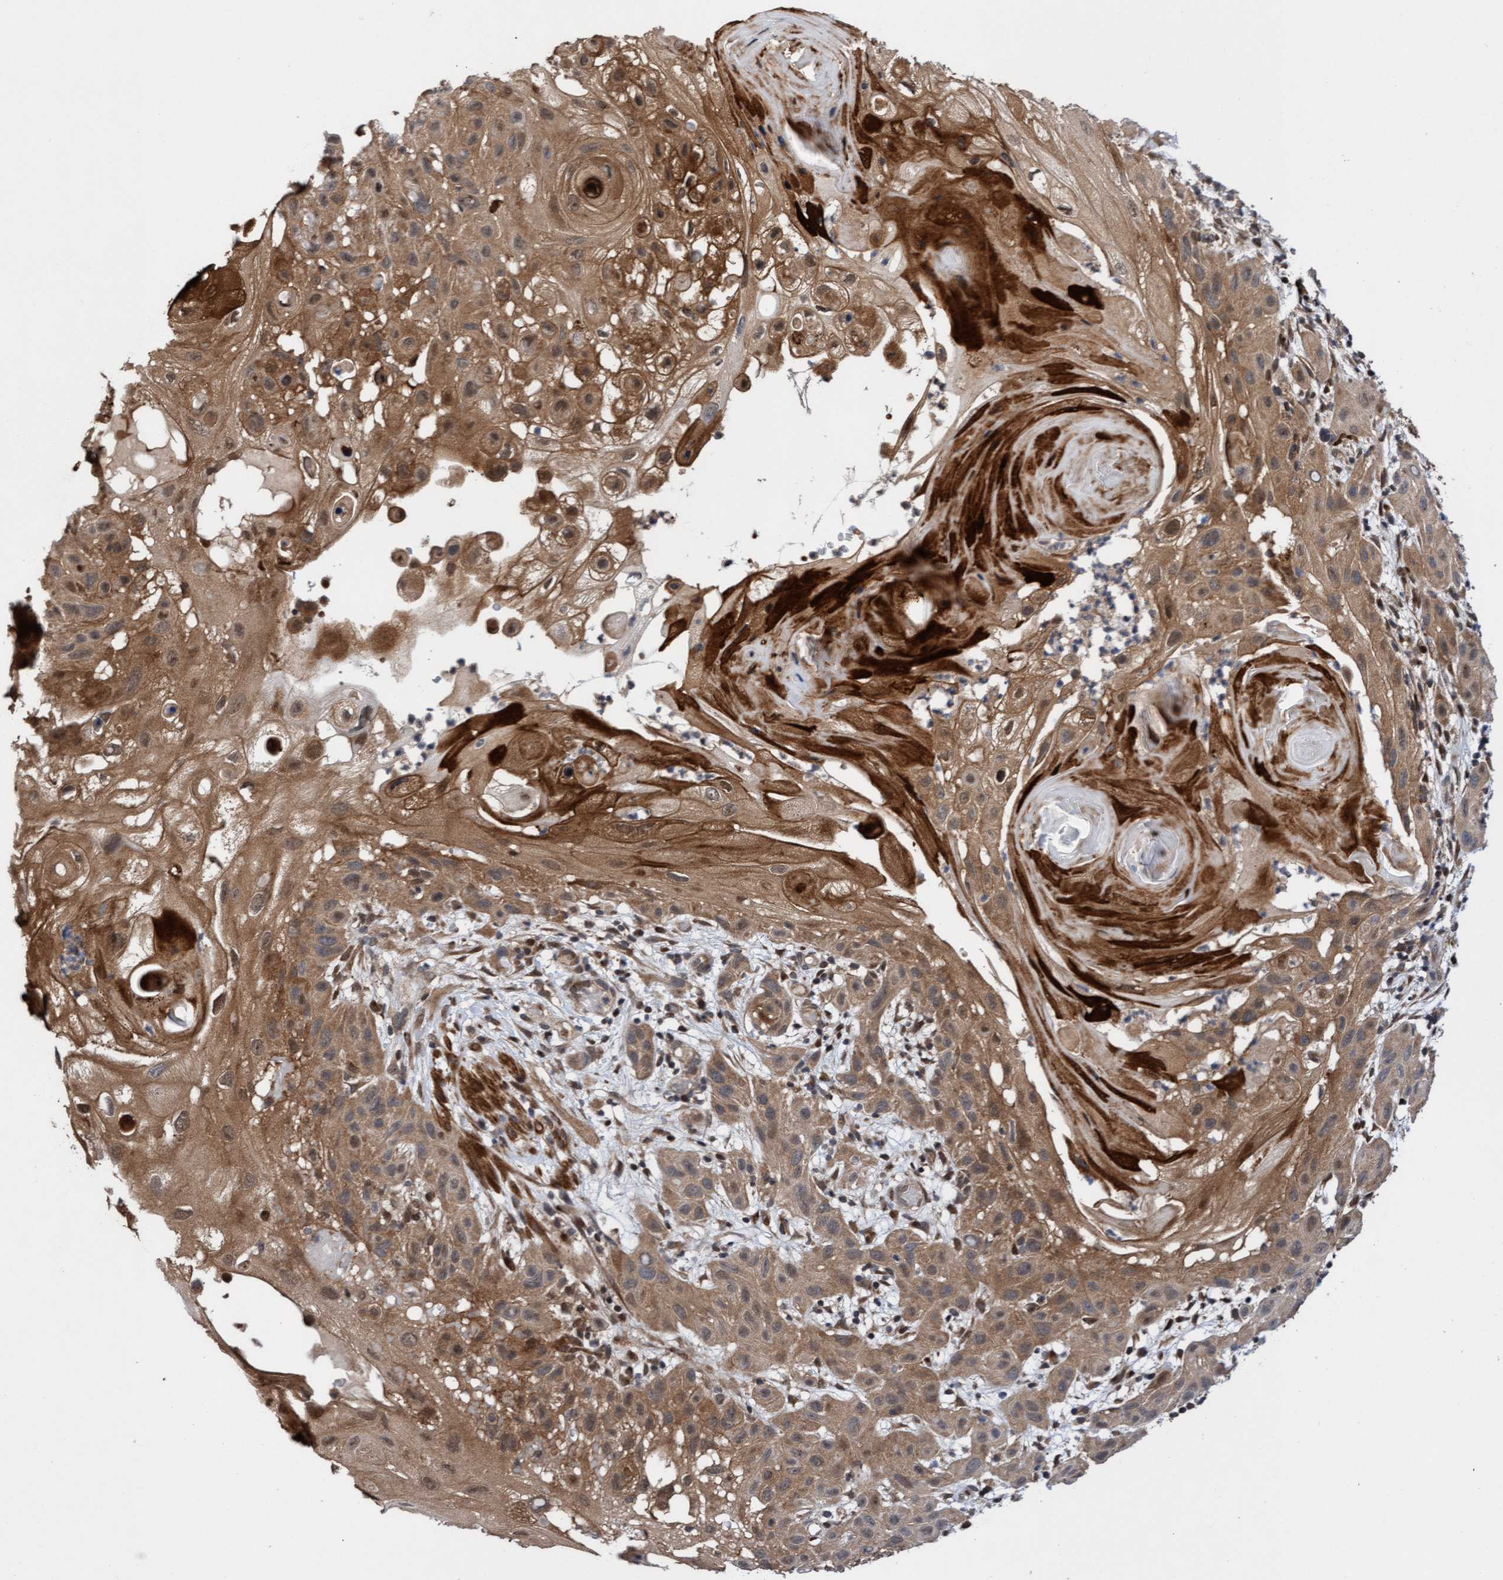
{"staining": {"intensity": "moderate", "quantity": ">75%", "location": "cytoplasmic/membranous"}, "tissue": "skin cancer", "cell_type": "Tumor cells", "image_type": "cancer", "snomed": [{"axis": "morphology", "description": "Squamous cell carcinoma, NOS"}, {"axis": "topography", "description": "Skin"}], "caption": "This is a histology image of immunohistochemistry staining of squamous cell carcinoma (skin), which shows moderate positivity in the cytoplasmic/membranous of tumor cells.", "gene": "ITFG1", "patient": {"sex": "female", "age": 96}}